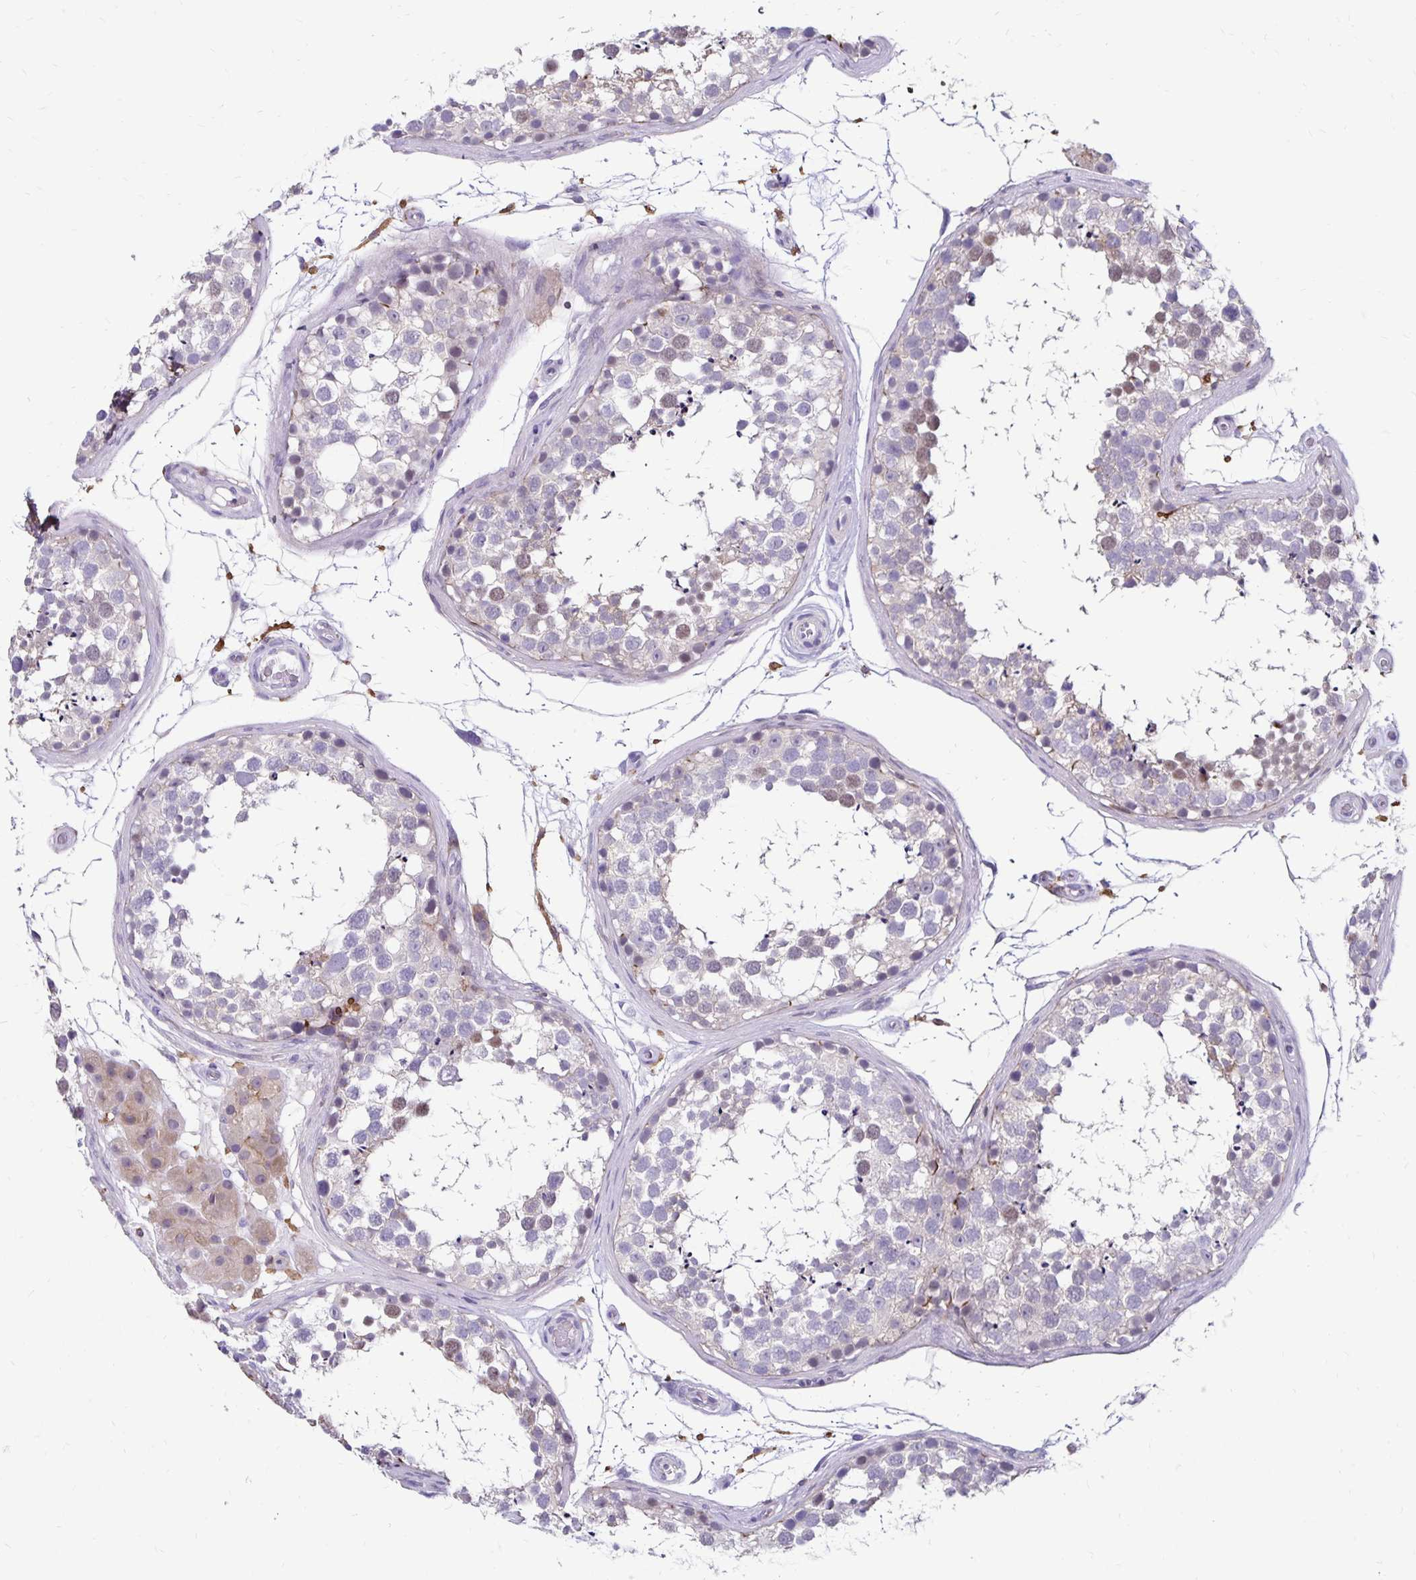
{"staining": {"intensity": "weak", "quantity": "<25%", "location": "nuclear"}, "tissue": "testis", "cell_type": "Cells in seminiferous ducts", "image_type": "normal", "snomed": [{"axis": "morphology", "description": "Normal tissue, NOS"}, {"axis": "morphology", "description": "Seminoma, NOS"}, {"axis": "topography", "description": "Testis"}], "caption": "The immunohistochemistry photomicrograph has no significant expression in cells in seminiferous ducts of testis.", "gene": "TNS3", "patient": {"sex": "male", "age": 65}}